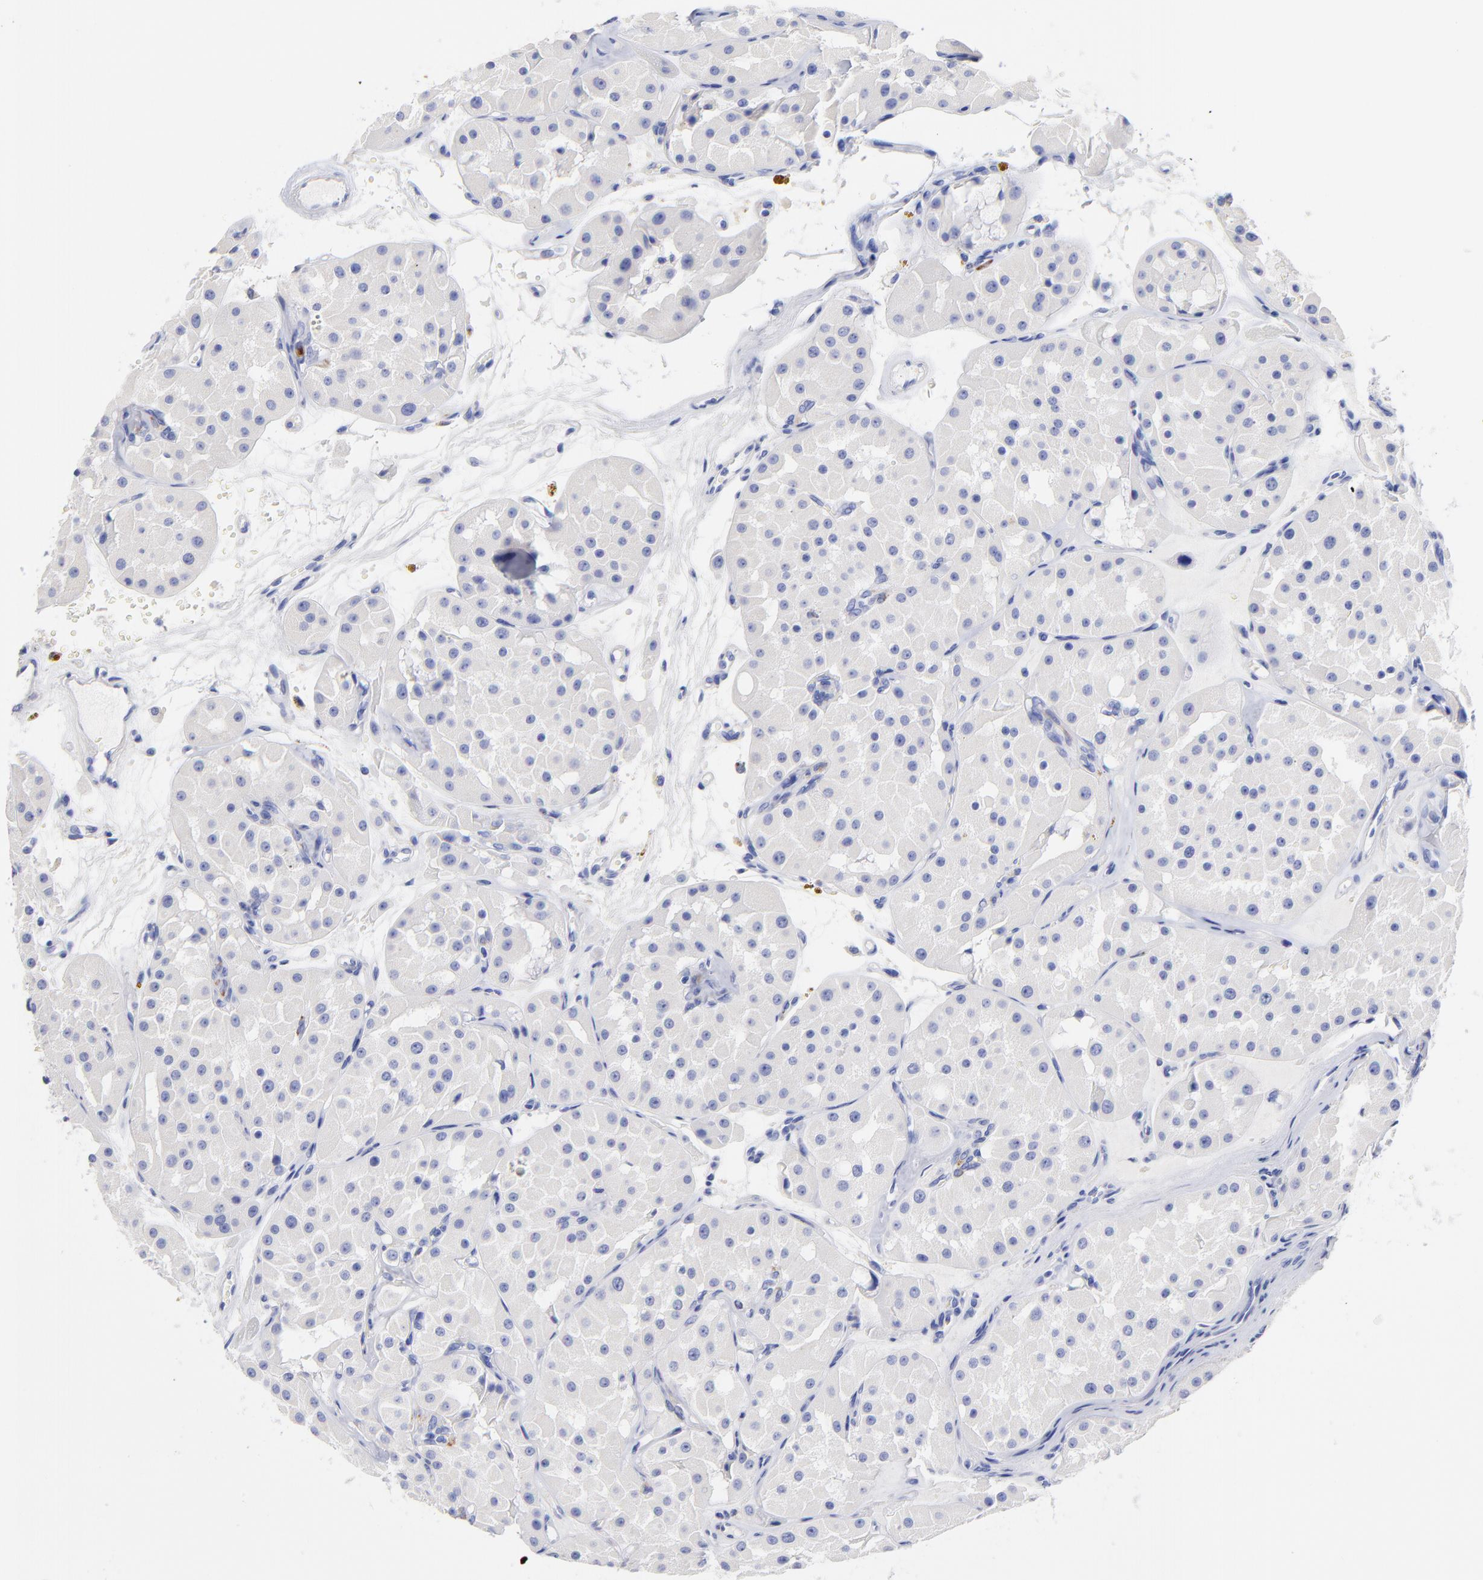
{"staining": {"intensity": "negative", "quantity": "none", "location": "none"}, "tissue": "renal cancer", "cell_type": "Tumor cells", "image_type": "cancer", "snomed": [{"axis": "morphology", "description": "Adenocarcinoma, uncertain malignant potential"}, {"axis": "topography", "description": "Kidney"}], "caption": "Renal adenocarcinoma,  uncertain malignant potential stained for a protein using IHC demonstrates no staining tumor cells.", "gene": "C1QTNF6", "patient": {"sex": "male", "age": 63}}